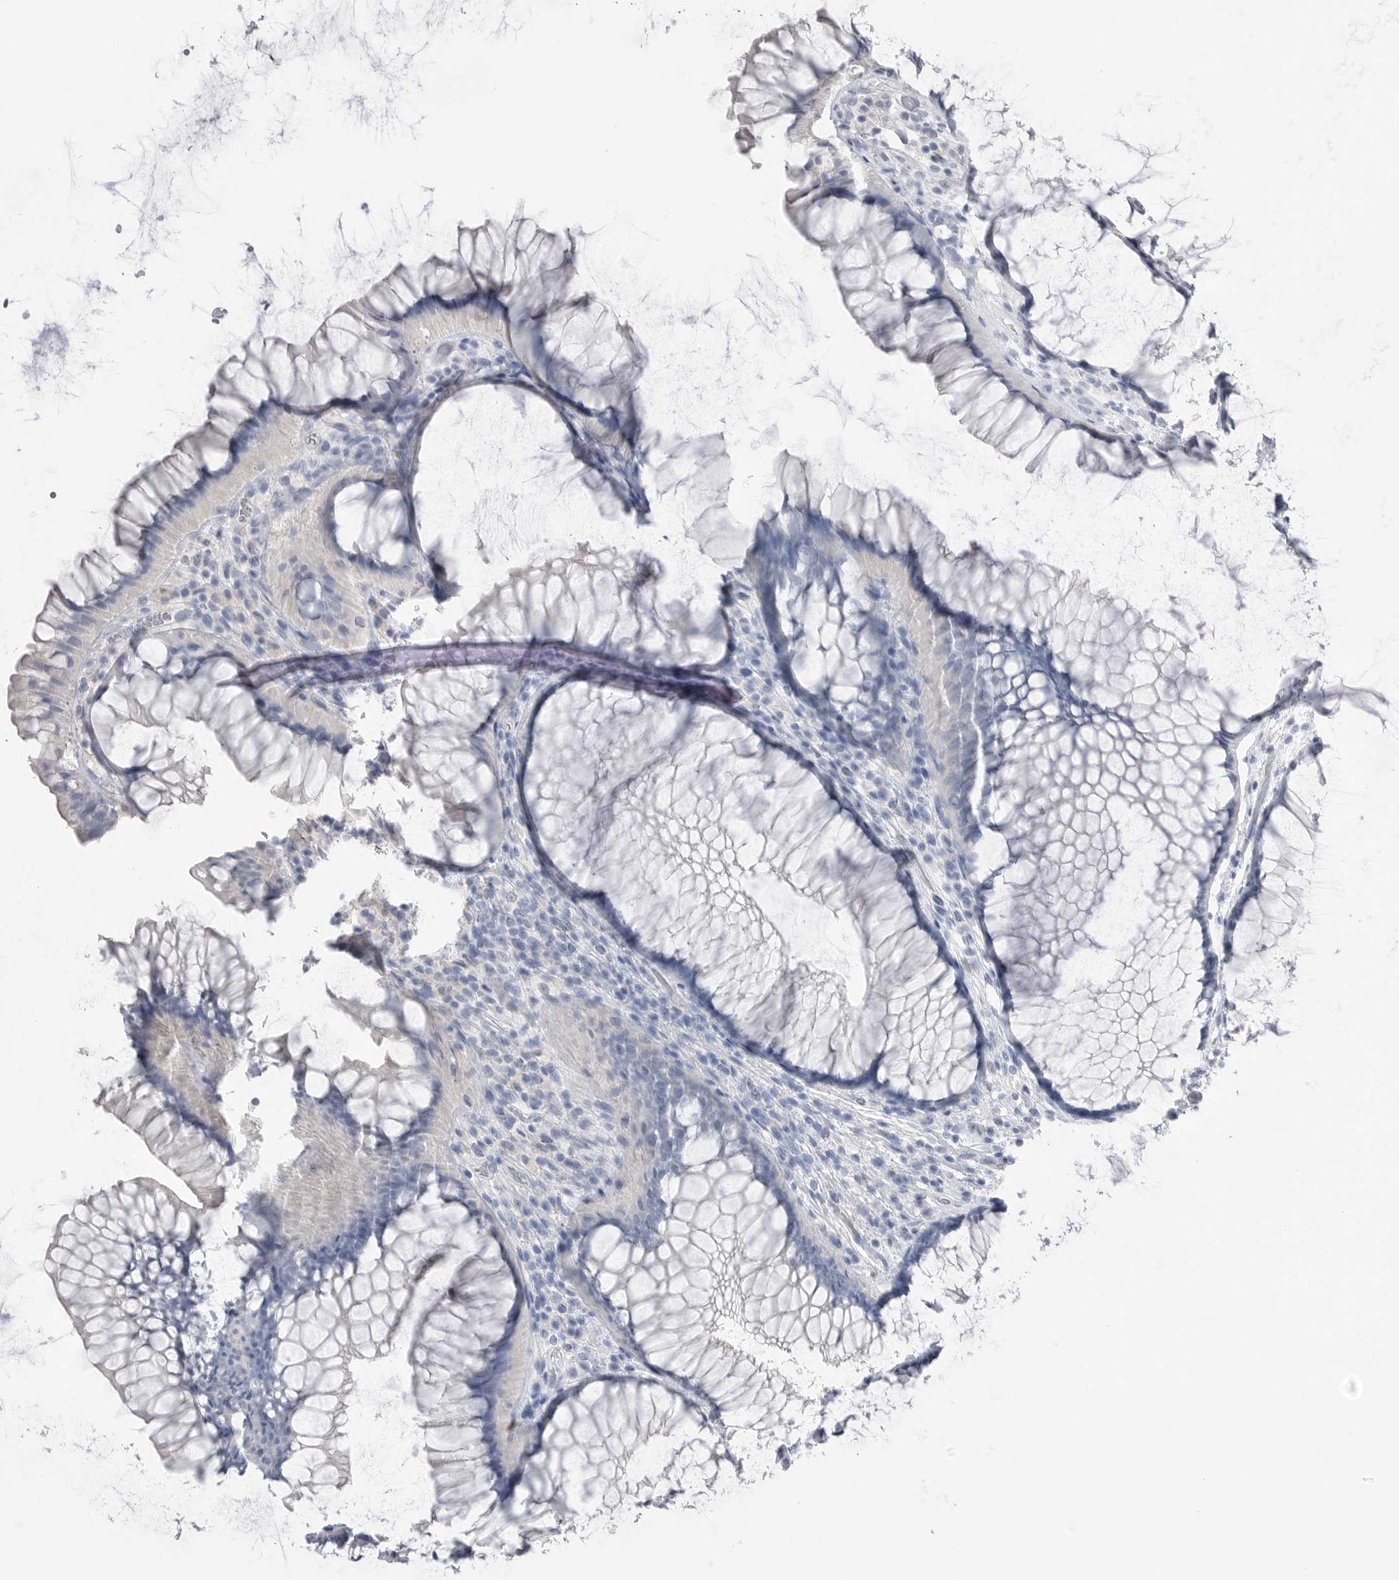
{"staining": {"intensity": "negative", "quantity": "none", "location": "none"}, "tissue": "rectum", "cell_type": "Glandular cells", "image_type": "normal", "snomed": [{"axis": "morphology", "description": "Normal tissue, NOS"}, {"axis": "topography", "description": "Rectum"}], "caption": "There is no significant expression in glandular cells of rectum. (Immunohistochemistry (ihc), brightfield microscopy, high magnification).", "gene": "ABHD12", "patient": {"sex": "male", "age": 51}}